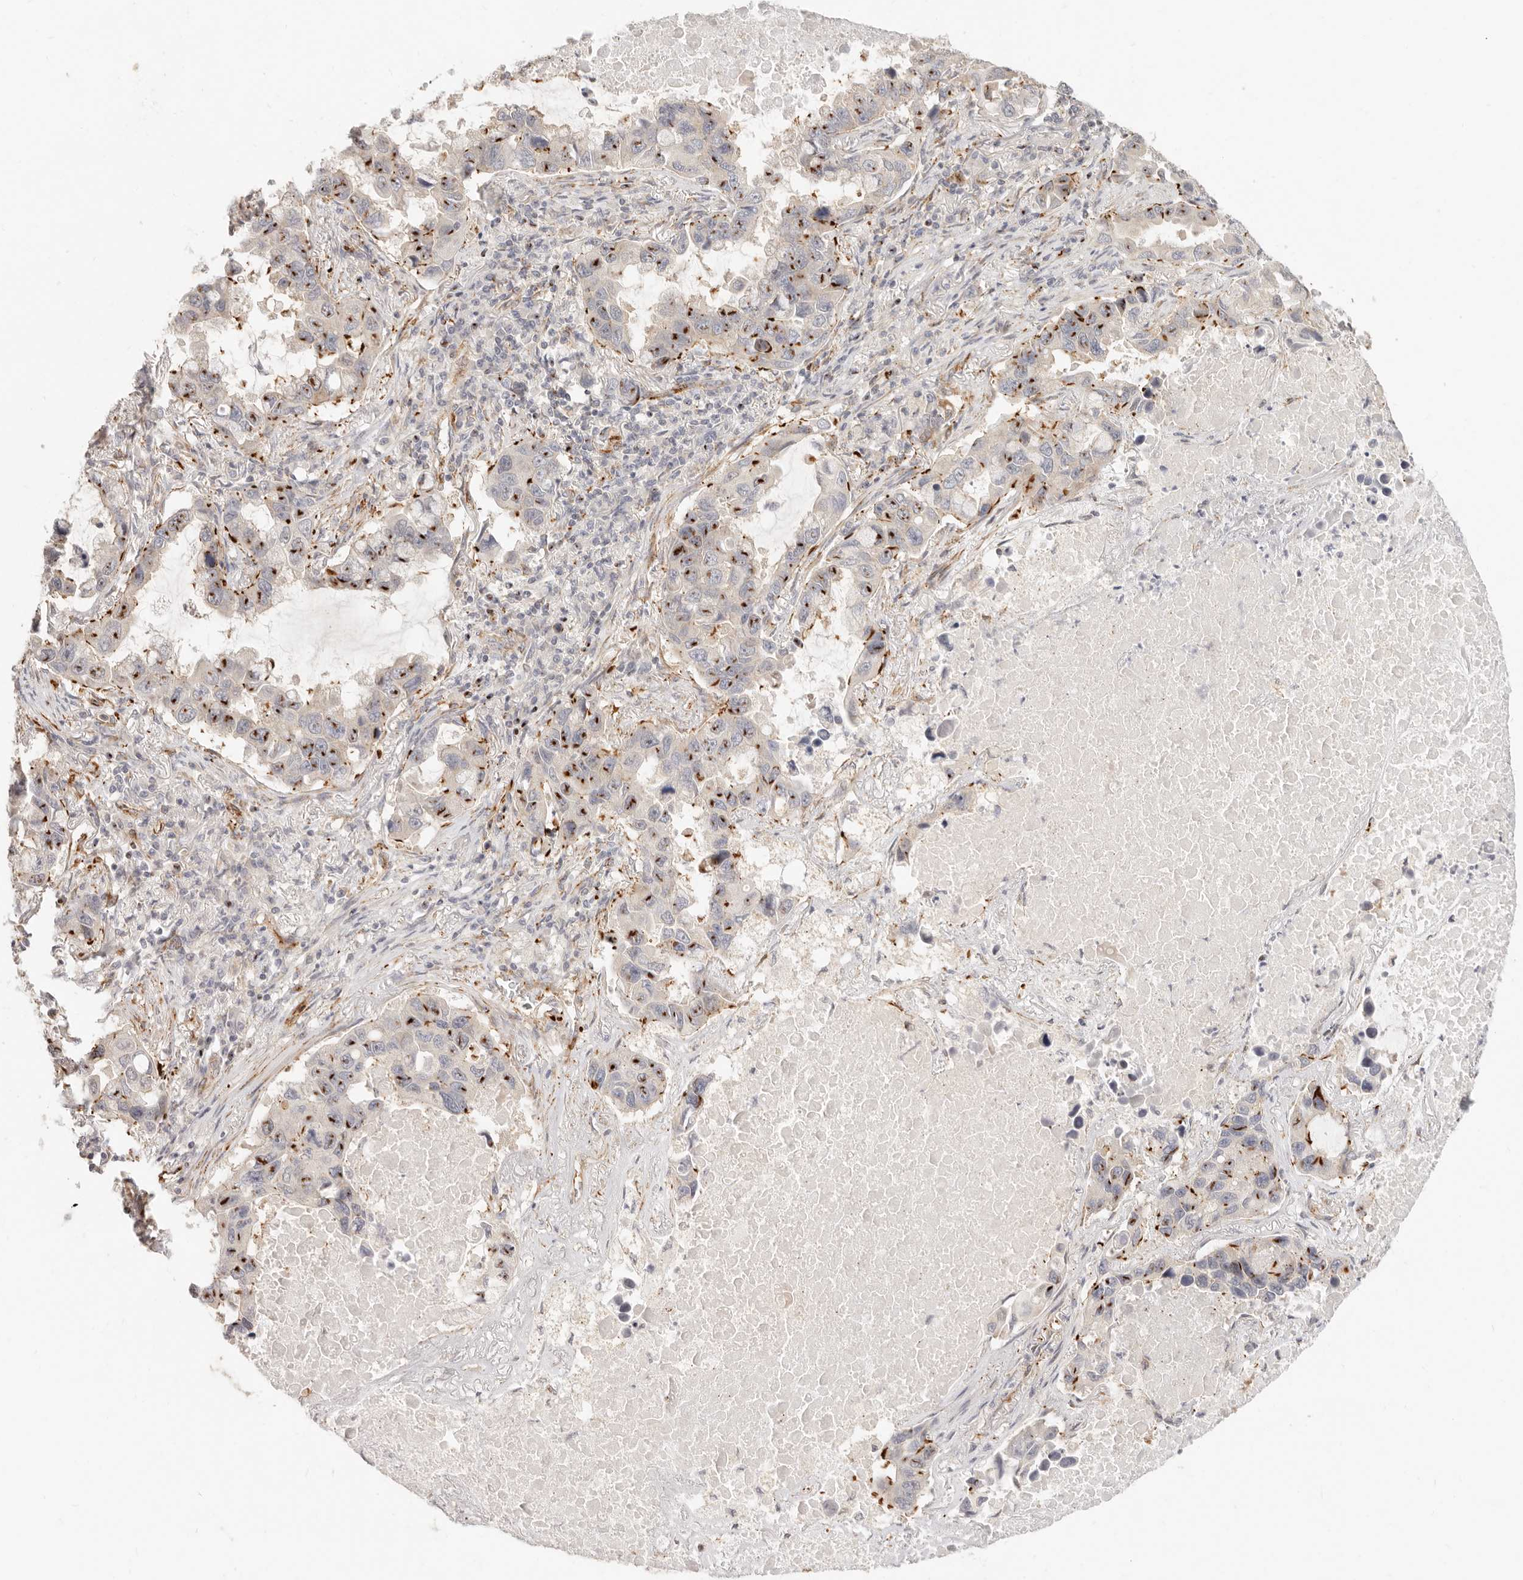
{"staining": {"intensity": "moderate", "quantity": "25%-75%", "location": "cytoplasmic/membranous,nuclear"}, "tissue": "lung cancer", "cell_type": "Tumor cells", "image_type": "cancer", "snomed": [{"axis": "morphology", "description": "Adenocarcinoma, NOS"}, {"axis": "topography", "description": "Lung"}], "caption": "Protein expression by immunohistochemistry reveals moderate cytoplasmic/membranous and nuclear staining in approximately 25%-75% of tumor cells in lung adenocarcinoma.", "gene": "SASS6", "patient": {"sex": "male", "age": 64}}